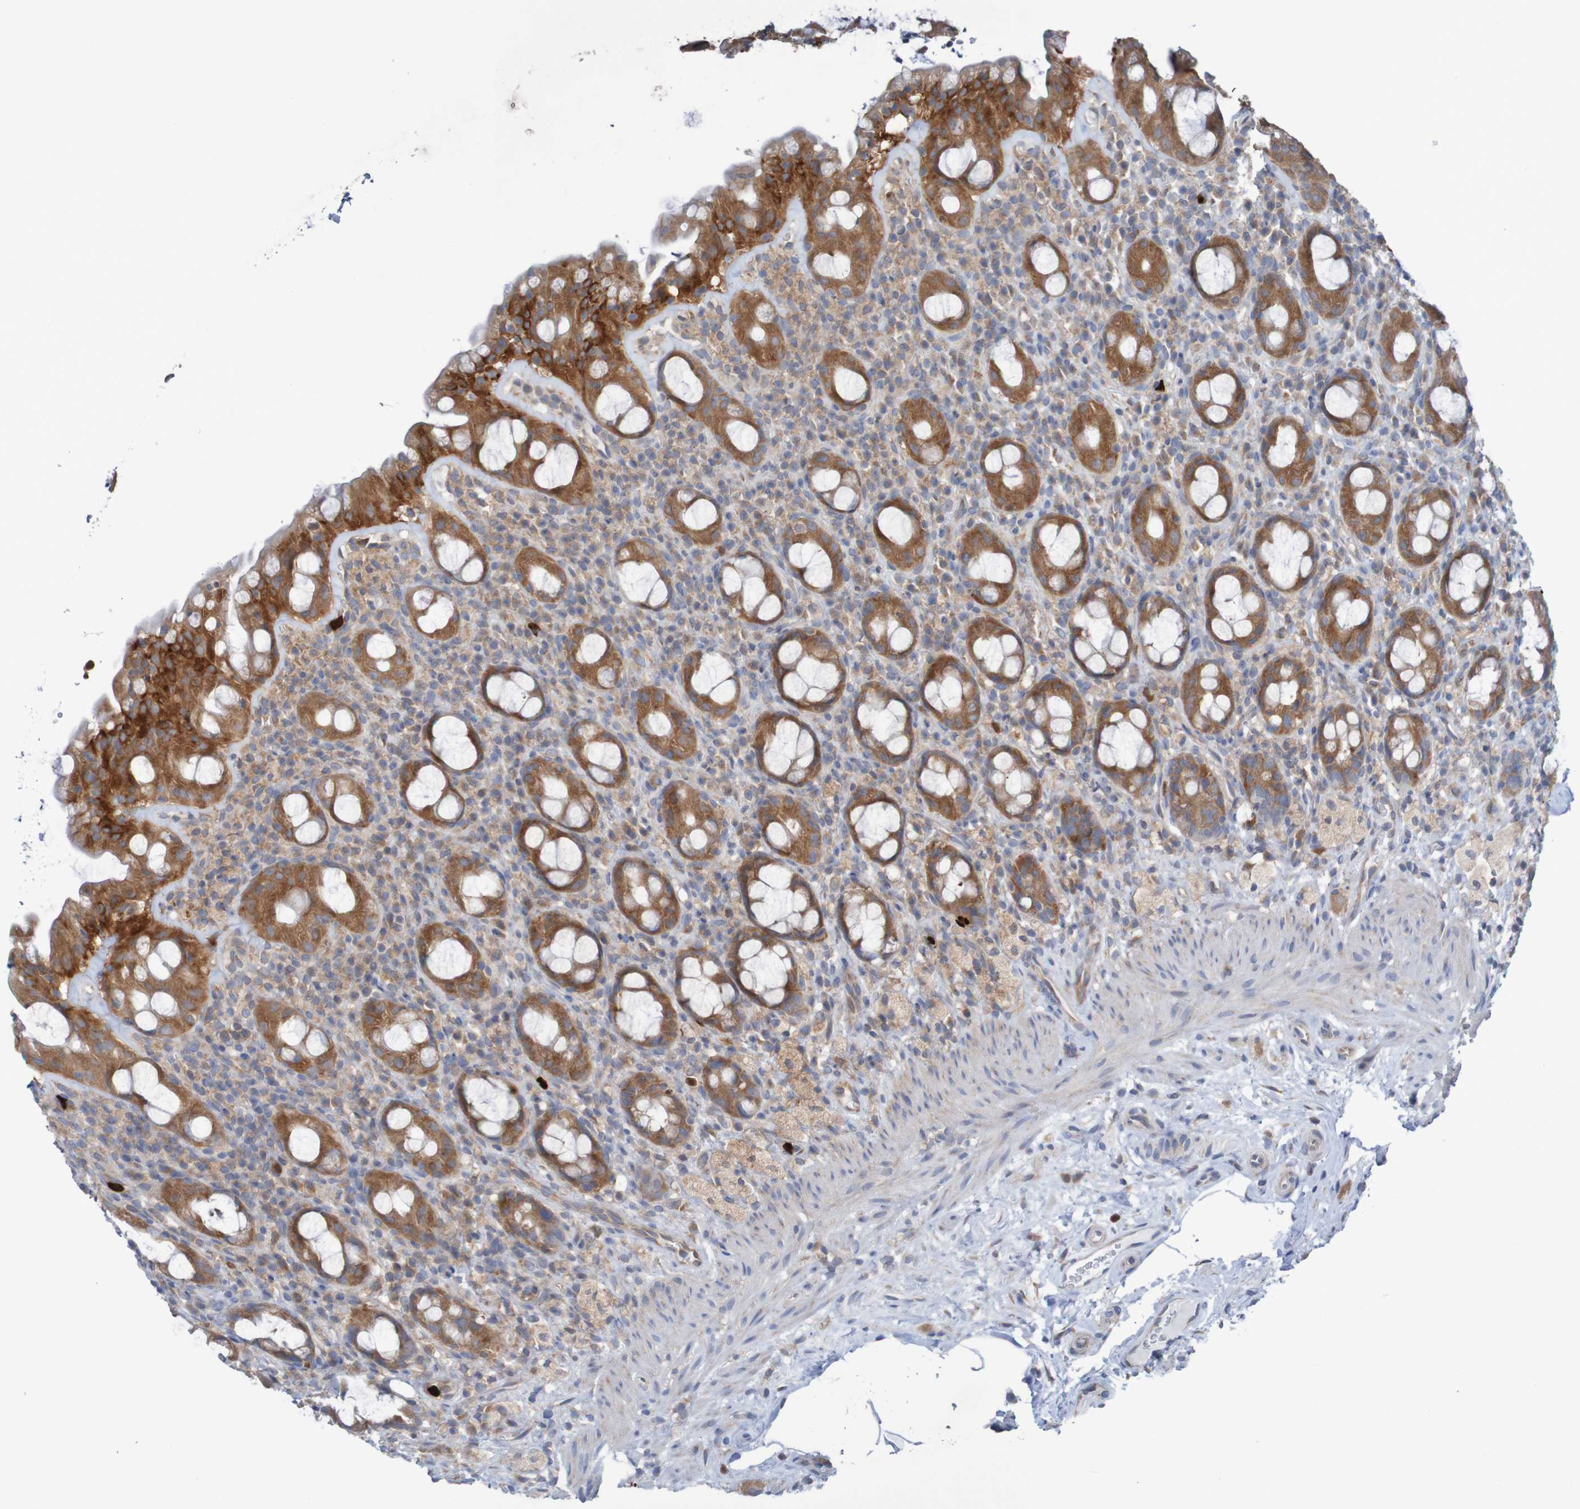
{"staining": {"intensity": "moderate", "quantity": ">75%", "location": "cytoplasmic/membranous"}, "tissue": "rectum", "cell_type": "Glandular cells", "image_type": "normal", "snomed": [{"axis": "morphology", "description": "Normal tissue, NOS"}, {"axis": "topography", "description": "Rectum"}], "caption": "Immunohistochemical staining of benign rectum demonstrates >75% levels of moderate cytoplasmic/membranous protein positivity in about >75% of glandular cells. The staining was performed using DAB (3,3'-diaminobenzidine), with brown indicating positive protein expression. Nuclei are stained blue with hematoxylin.", "gene": "PARP4", "patient": {"sex": "male", "age": 44}}